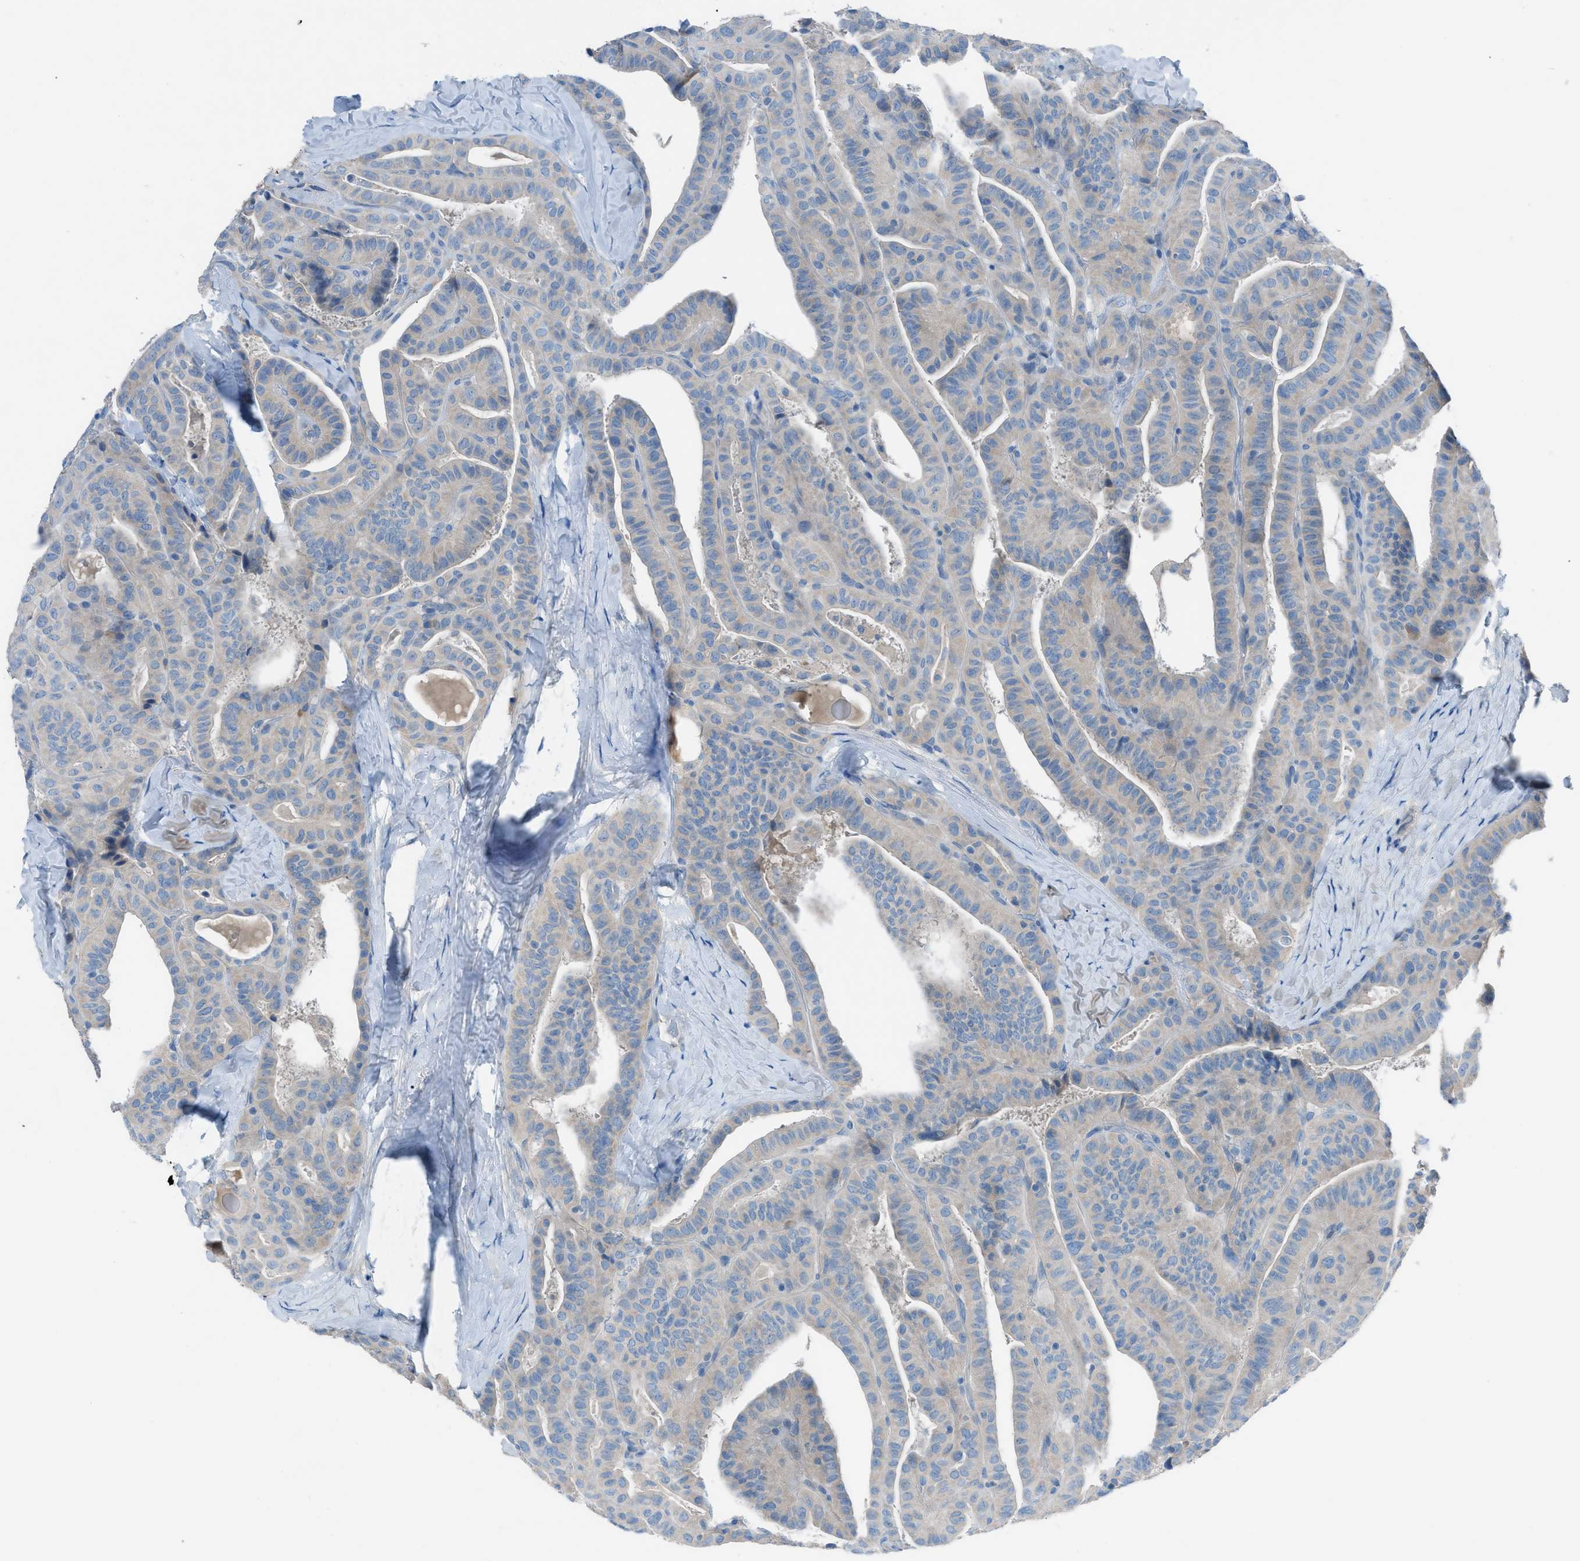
{"staining": {"intensity": "weak", "quantity": "25%-75%", "location": "cytoplasmic/membranous"}, "tissue": "thyroid cancer", "cell_type": "Tumor cells", "image_type": "cancer", "snomed": [{"axis": "morphology", "description": "Papillary adenocarcinoma, NOS"}, {"axis": "topography", "description": "Thyroid gland"}], "caption": "Protein expression analysis of papillary adenocarcinoma (thyroid) reveals weak cytoplasmic/membranous expression in approximately 25%-75% of tumor cells.", "gene": "C5AR2", "patient": {"sex": "male", "age": 77}}